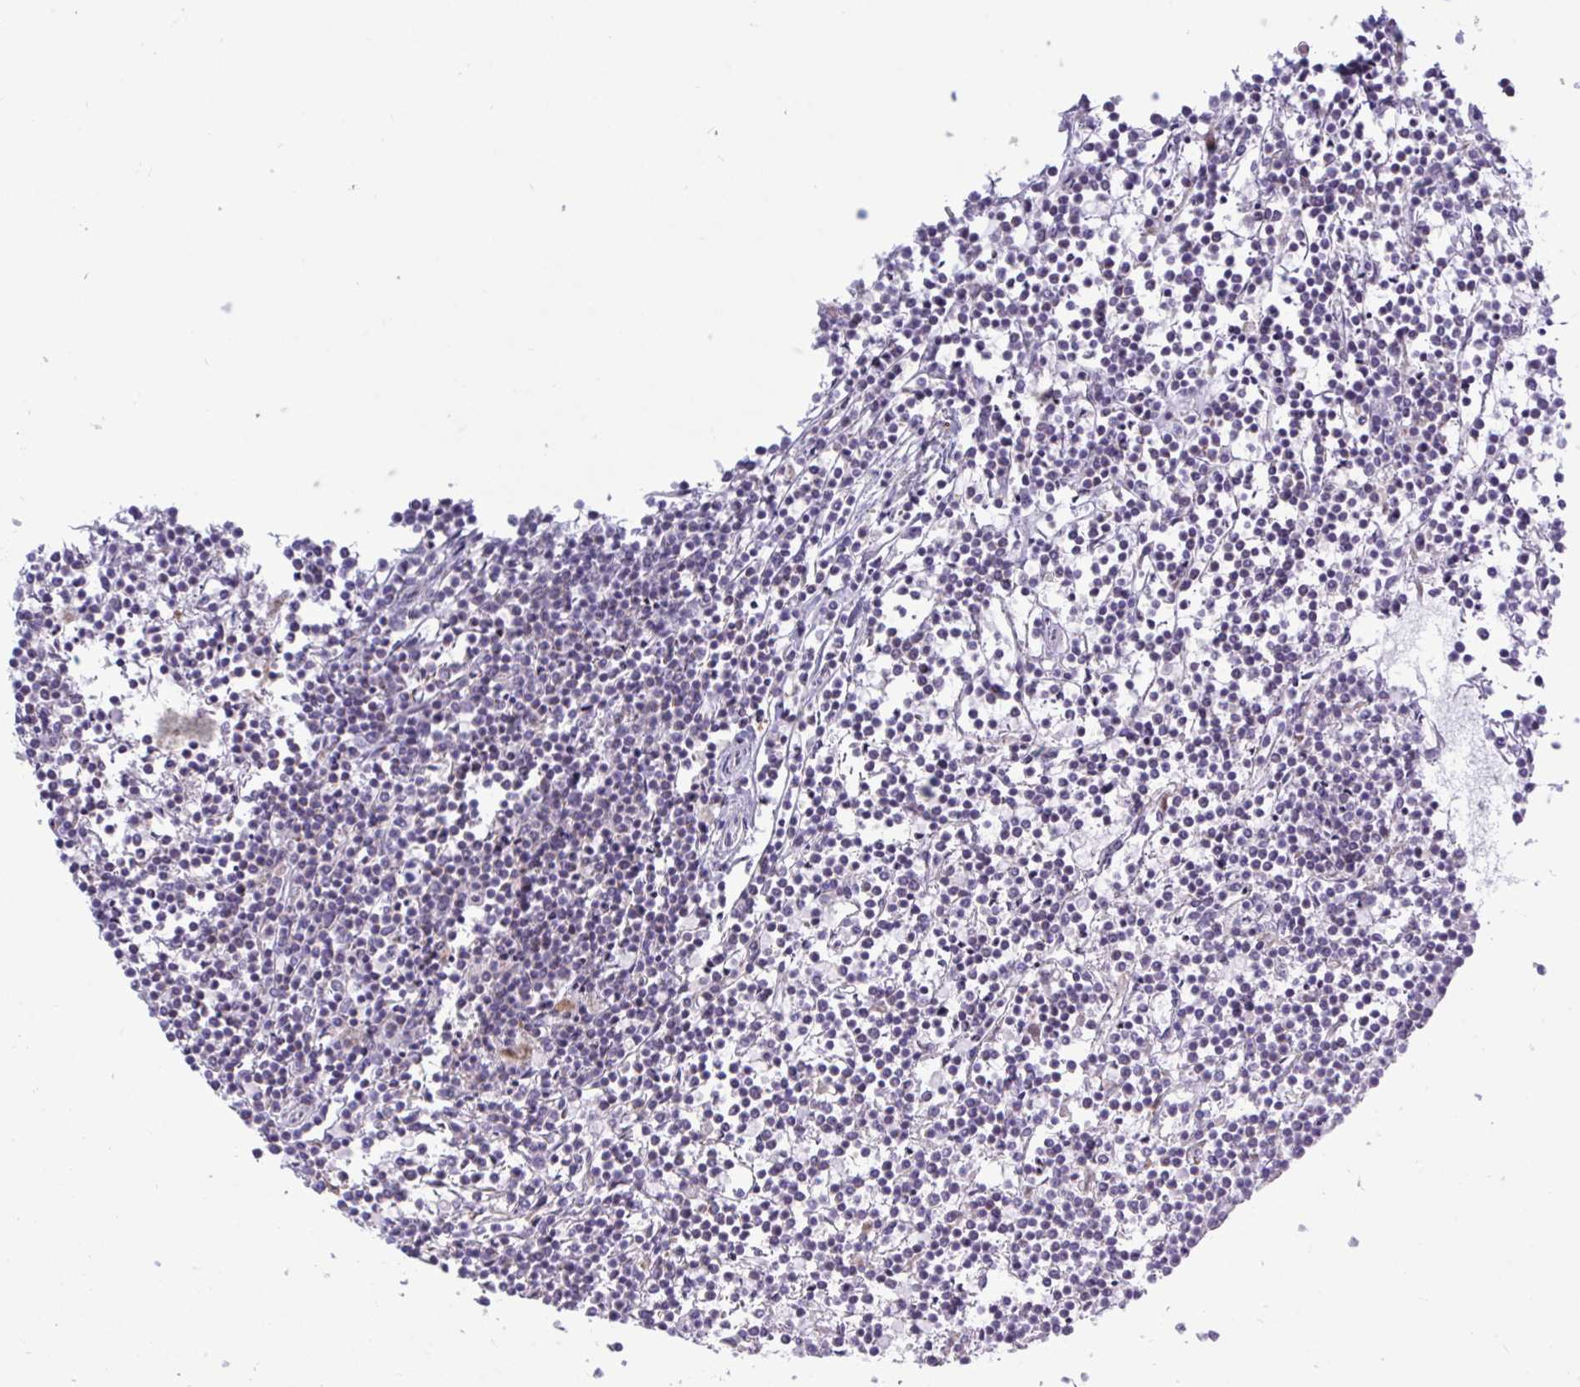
{"staining": {"intensity": "negative", "quantity": "none", "location": "none"}, "tissue": "lymphoma", "cell_type": "Tumor cells", "image_type": "cancer", "snomed": [{"axis": "morphology", "description": "Malignant lymphoma, non-Hodgkin's type, Low grade"}, {"axis": "topography", "description": "Spleen"}], "caption": "IHC histopathology image of neoplastic tissue: lymphoma stained with DAB reveals no significant protein positivity in tumor cells.", "gene": "ATG9A", "patient": {"sex": "female", "age": 19}}